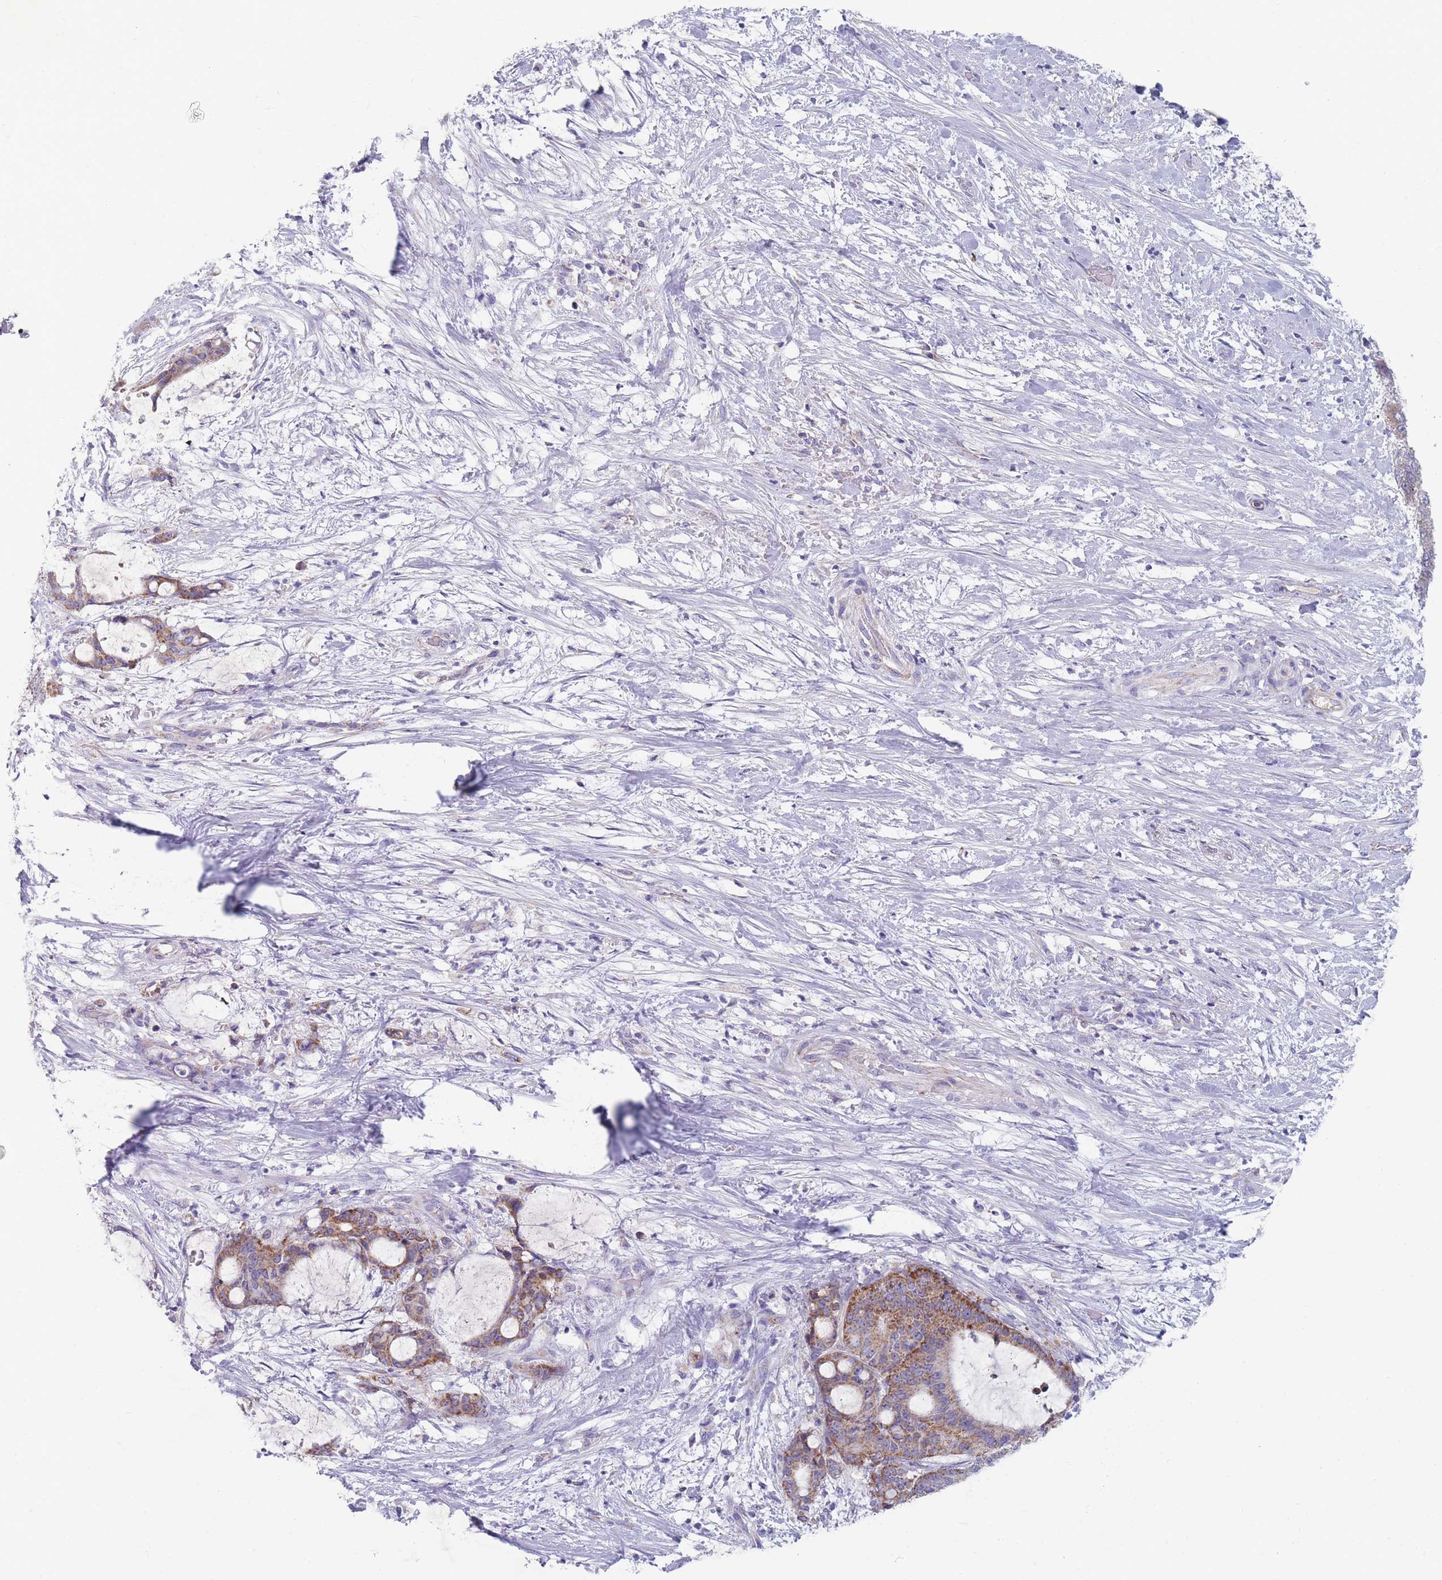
{"staining": {"intensity": "moderate", "quantity": ">75%", "location": "cytoplasmic/membranous"}, "tissue": "liver cancer", "cell_type": "Tumor cells", "image_type": "cancer", "snomed": [{"axis": "morphology", "description": "Normal tissue, NOS"}, {"axis": "morphology", "description": "Cholangiocarcinoma"}, {"axis": "topography", "description": "Liver"}, {"axis": "topography", "description": "Peripheral nerve tissue"}], "caption": "Moderate cytoplasmic/membranous expression is appreciated in about >75% of tumor cells in liver cancer (cholangiocarcinoma).", "gene": "MRPS14", "patient": {"sex": "female", "age": 73}}